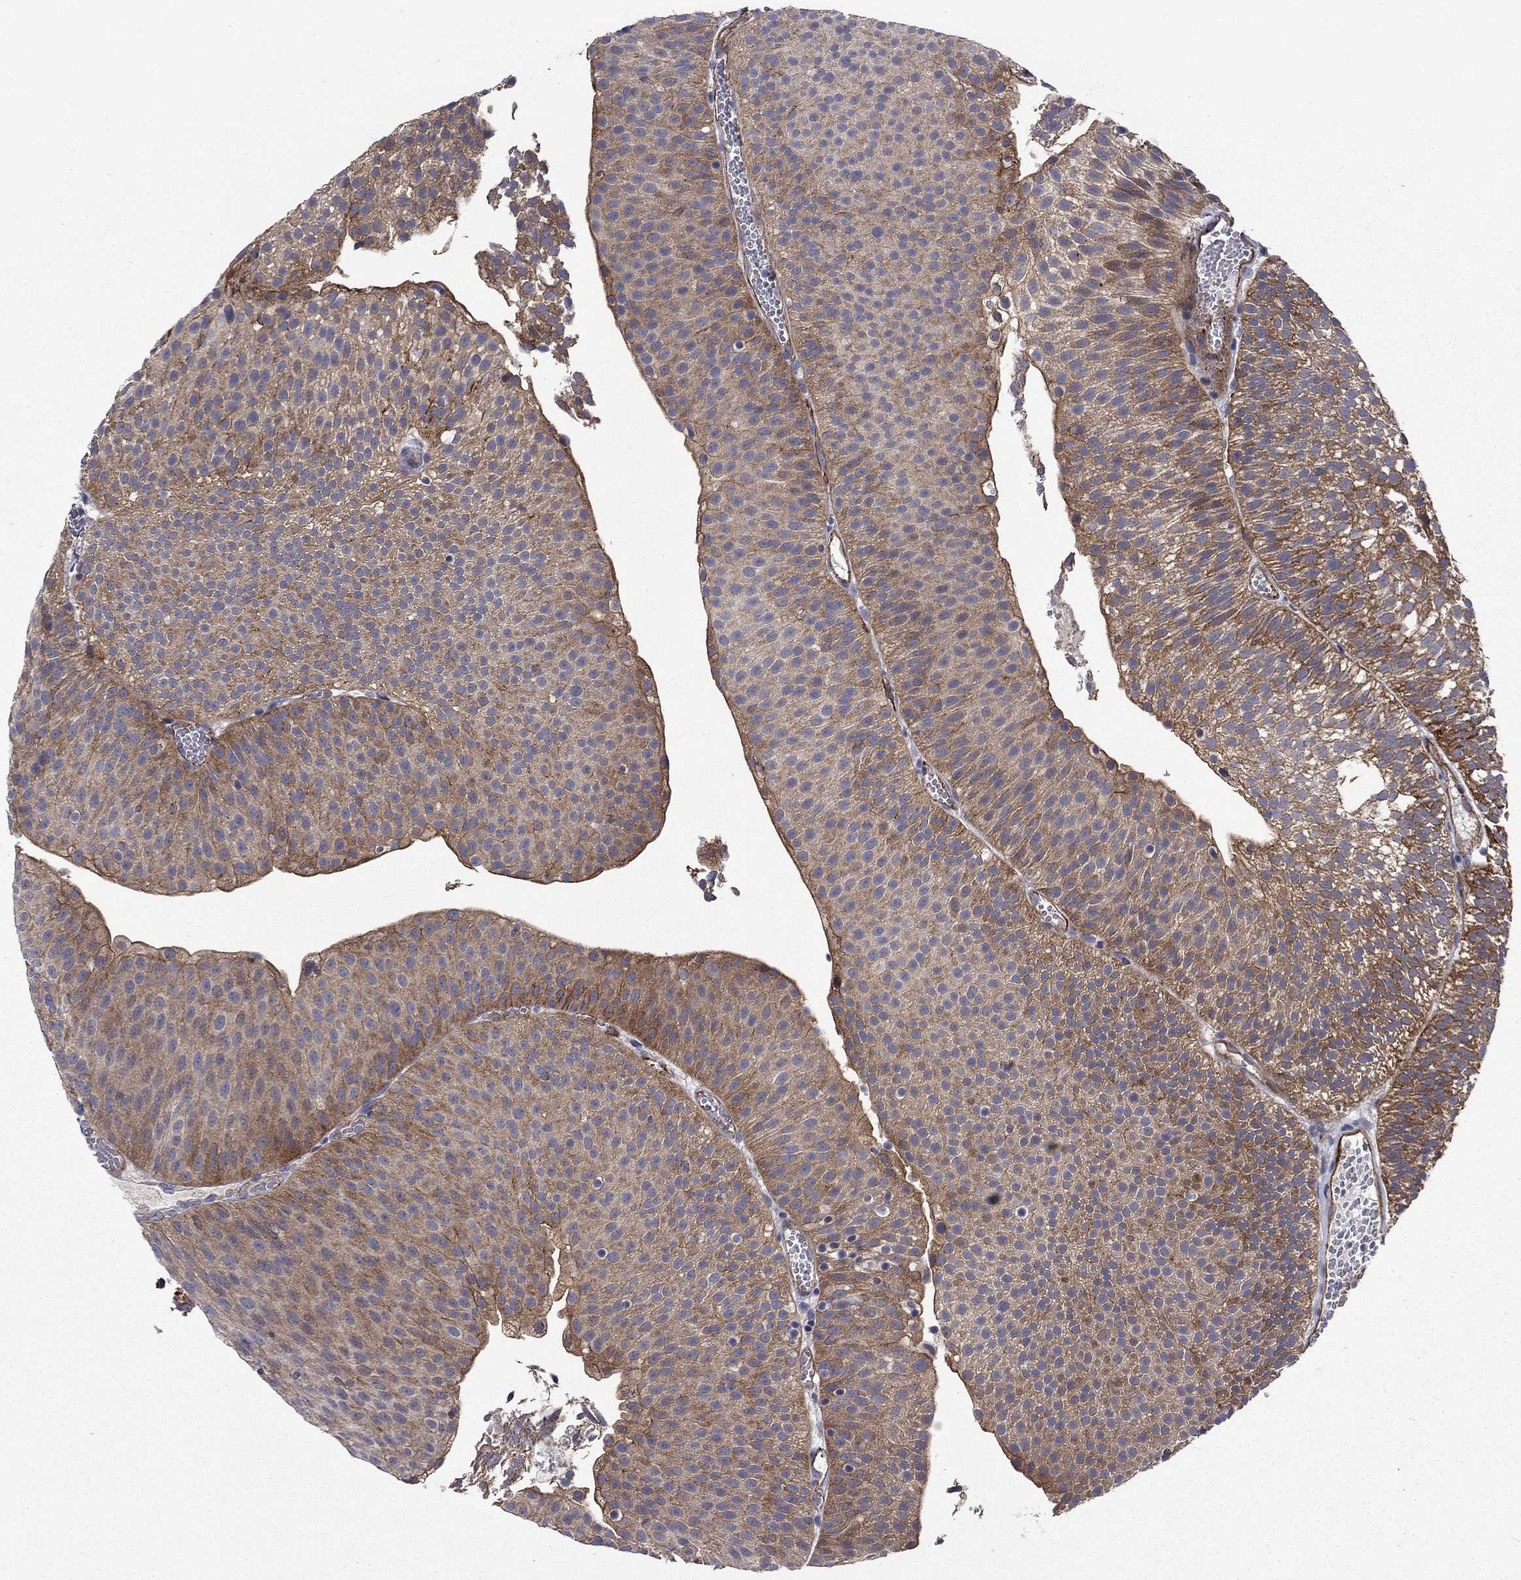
{"staining": {"intensity": "strong", "quantity": "25%-75%", "location": "cytoplasmic/membranous"}, "tissue": "urothelial cancer", "cell_type": "Tumor cells", "image_type": "cancer", "snomed": [{"axis": "morphology", "description": "Urothelial carcinoma, Low grade"}, {"axis": "topography", "description": "Urinary bladder"}], "caption": "Low-grade urothelial carcinoma stained with DAB (3,3'-diaminobenzidine) IHC shows high levels of strong cytoplasmic/membranous expression in about 25%-75% of tumor cells.", "gene": "SLC7A1", "patient": {"sex": "male", "age": 65}}